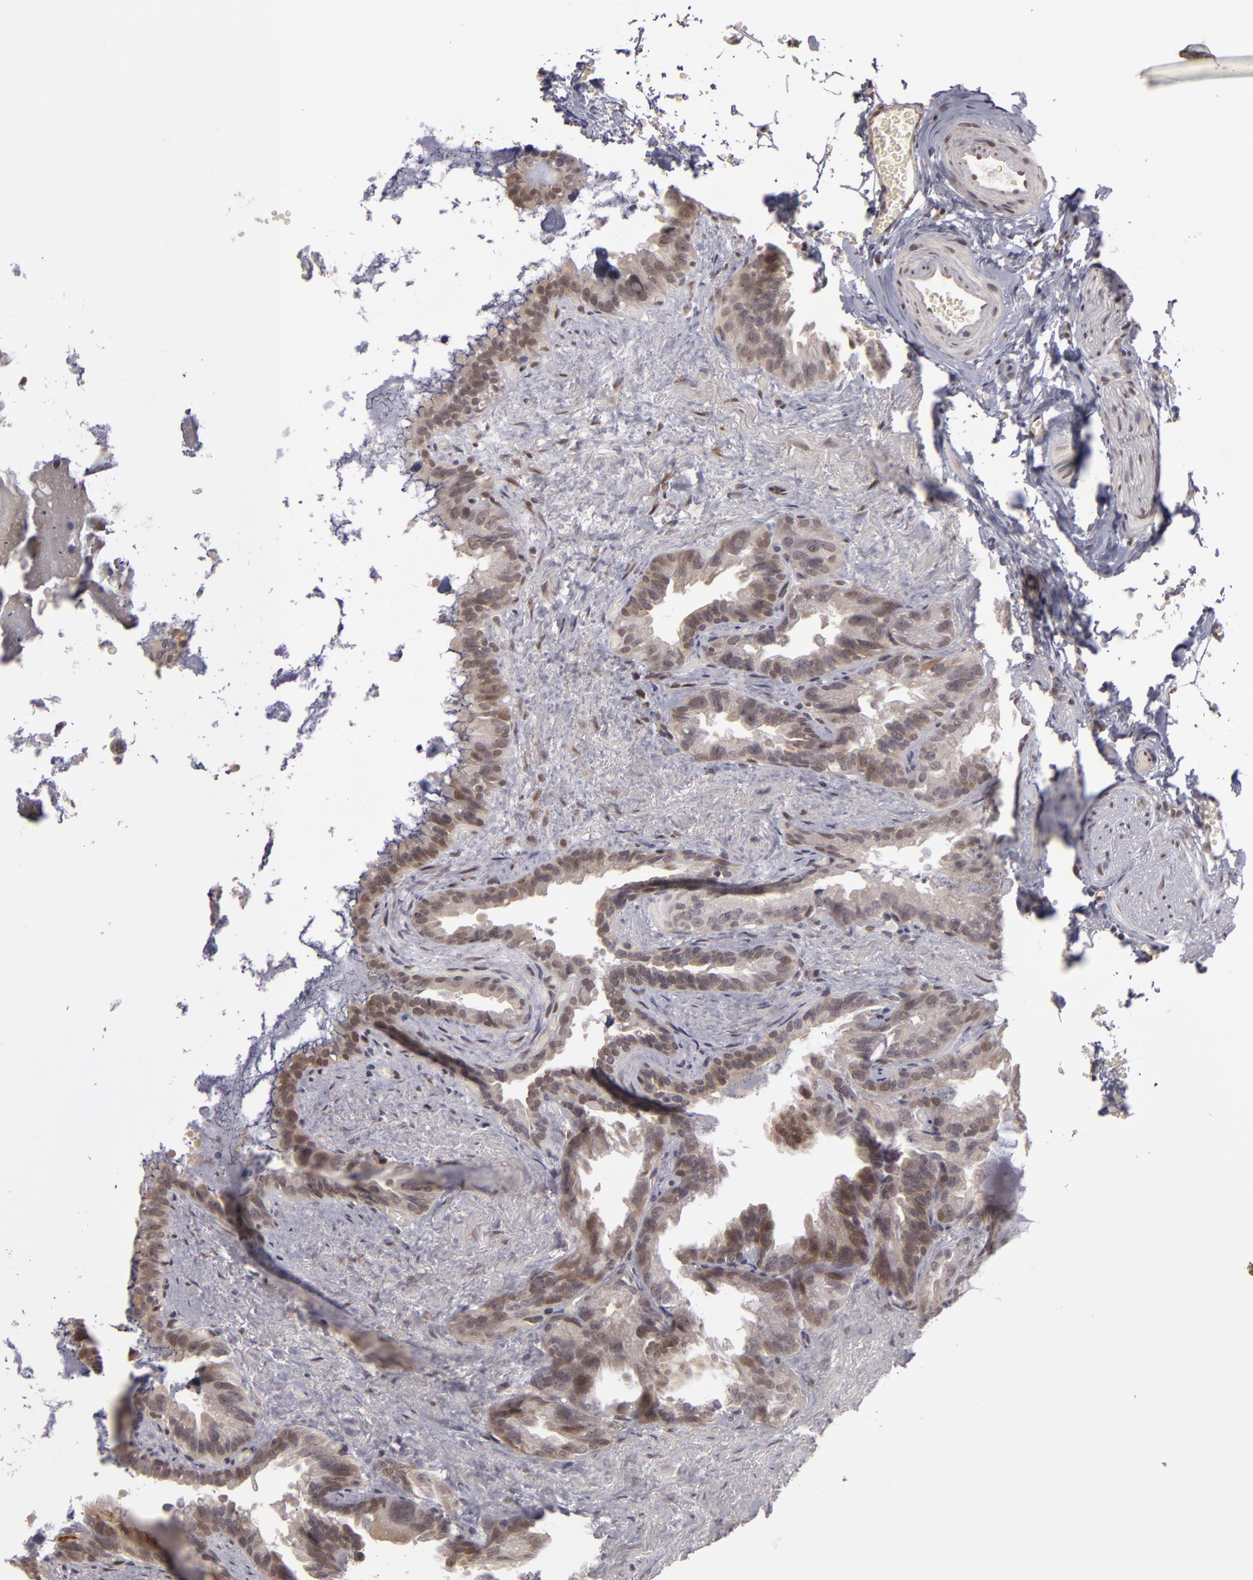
{"staining": {"intensity": "weak", "quantity": ">75%", "location": "nuclear"}, "tissue": "seminal vesicle", "cell_type": "Glandular cells", "image_type": "normal", "snomed": [{"axis": "morphology", "description": "Normal tissue, NOS"}, {"axis": "topography", "description": "Prostate"}, {"axis": "topography", "description": "Seminal veicle"}], "caption": "Weak nuclear staining is appreciated in about >75% of glandular cells in benign seminal vesicle.", "gene": "ZNF133", "patient": {"sex": "male", "age": 63}}